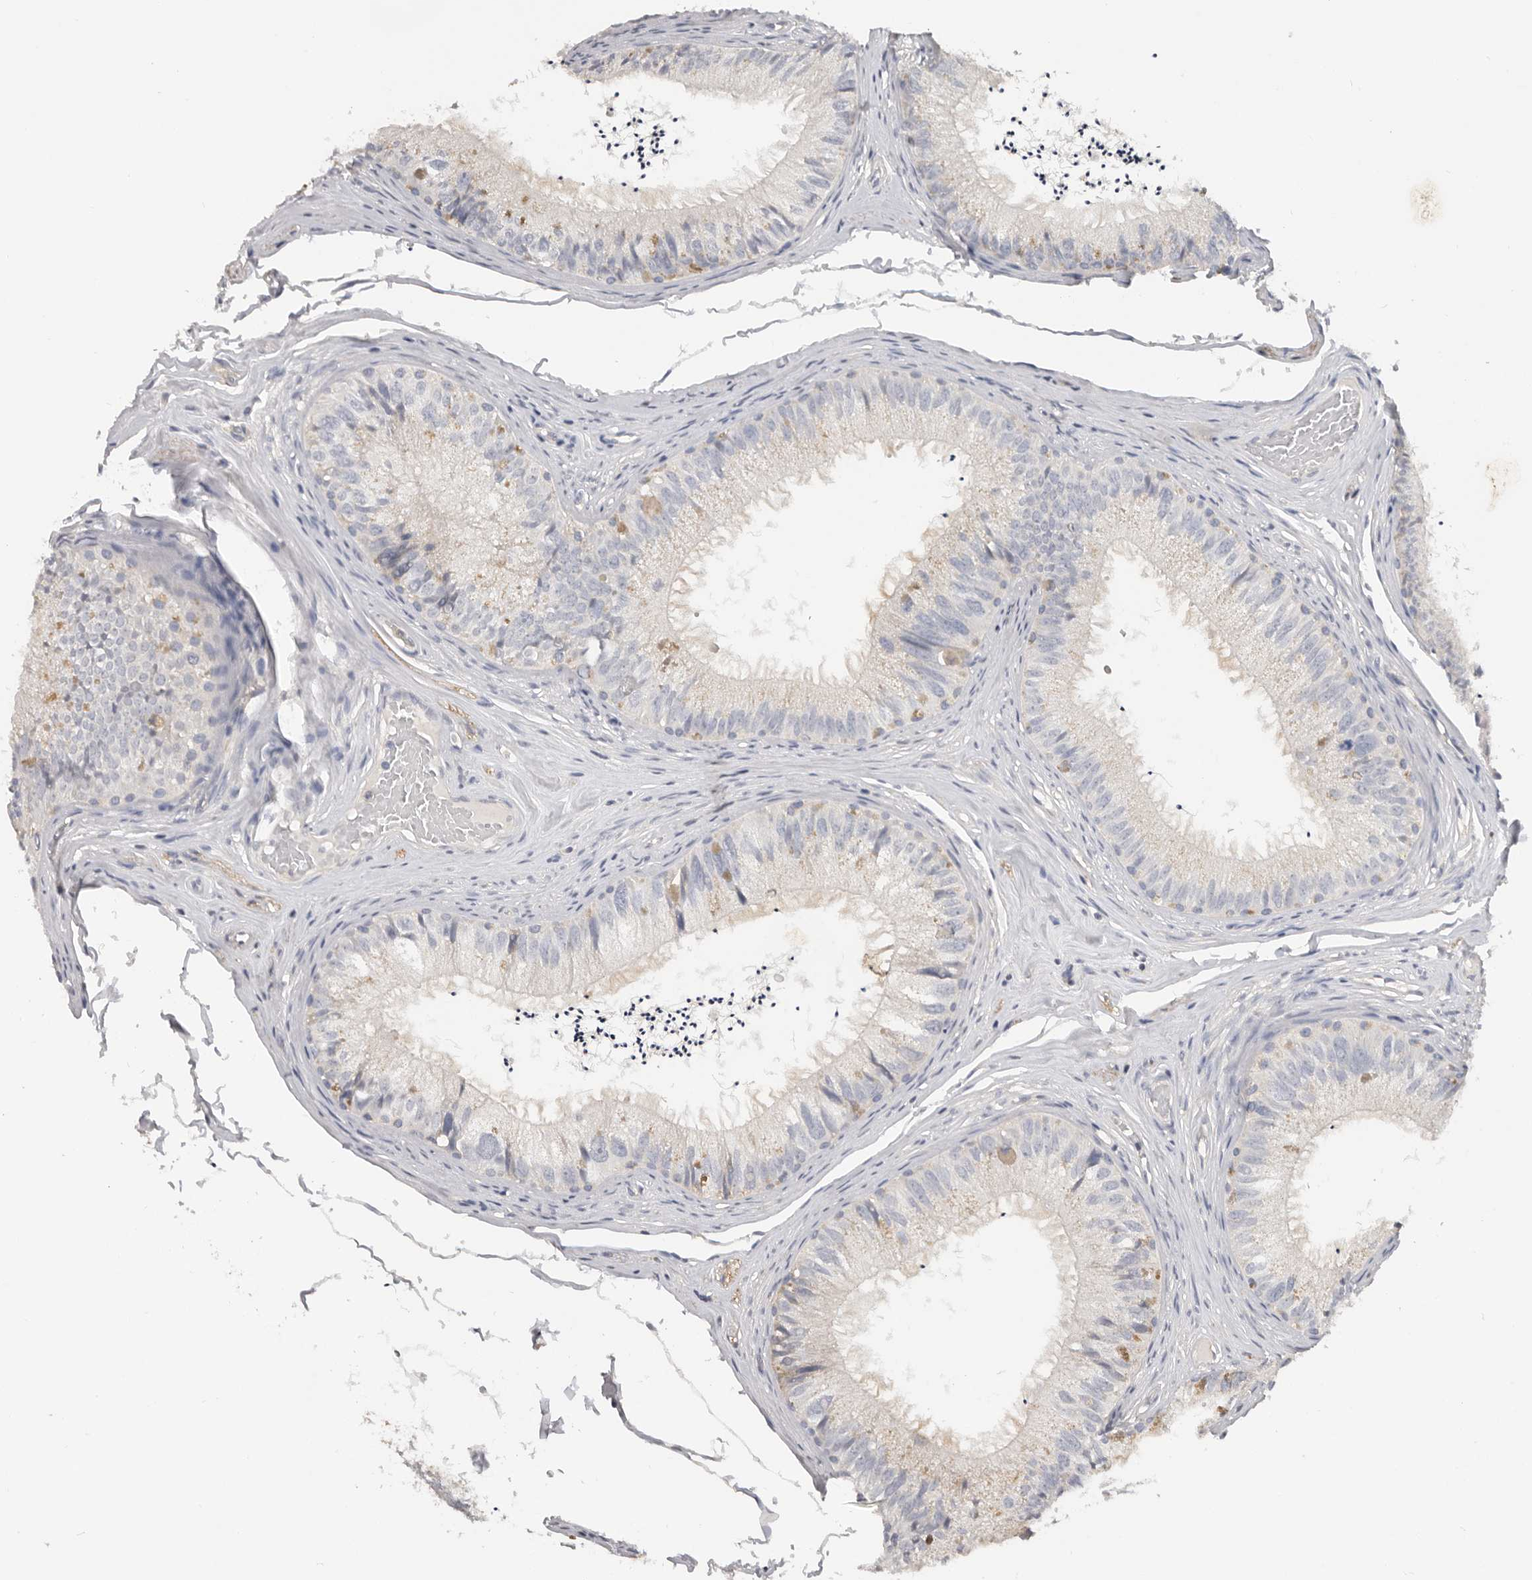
{"staining": {"intensity": "moderate", "quantity": "<25%", "location": "cytoplasmic/membranous"}, "tissue": "epididymis", "cell_type": "Glandular cells", "image_type": "normal", "snomed": [{"axis": "morphology", "description": "Normal tissue, NOS"}, {"axis": "topography", "description": "Epididymis"}], "caption": "Immunohistochemical staining of benign epididymis reveals <25% levels of moderate cytoplasmic/membranous protein staining in about <25% of glandular cells.", "gene": "WDTC1", "patient": {"sex": "male", "age": 79}}